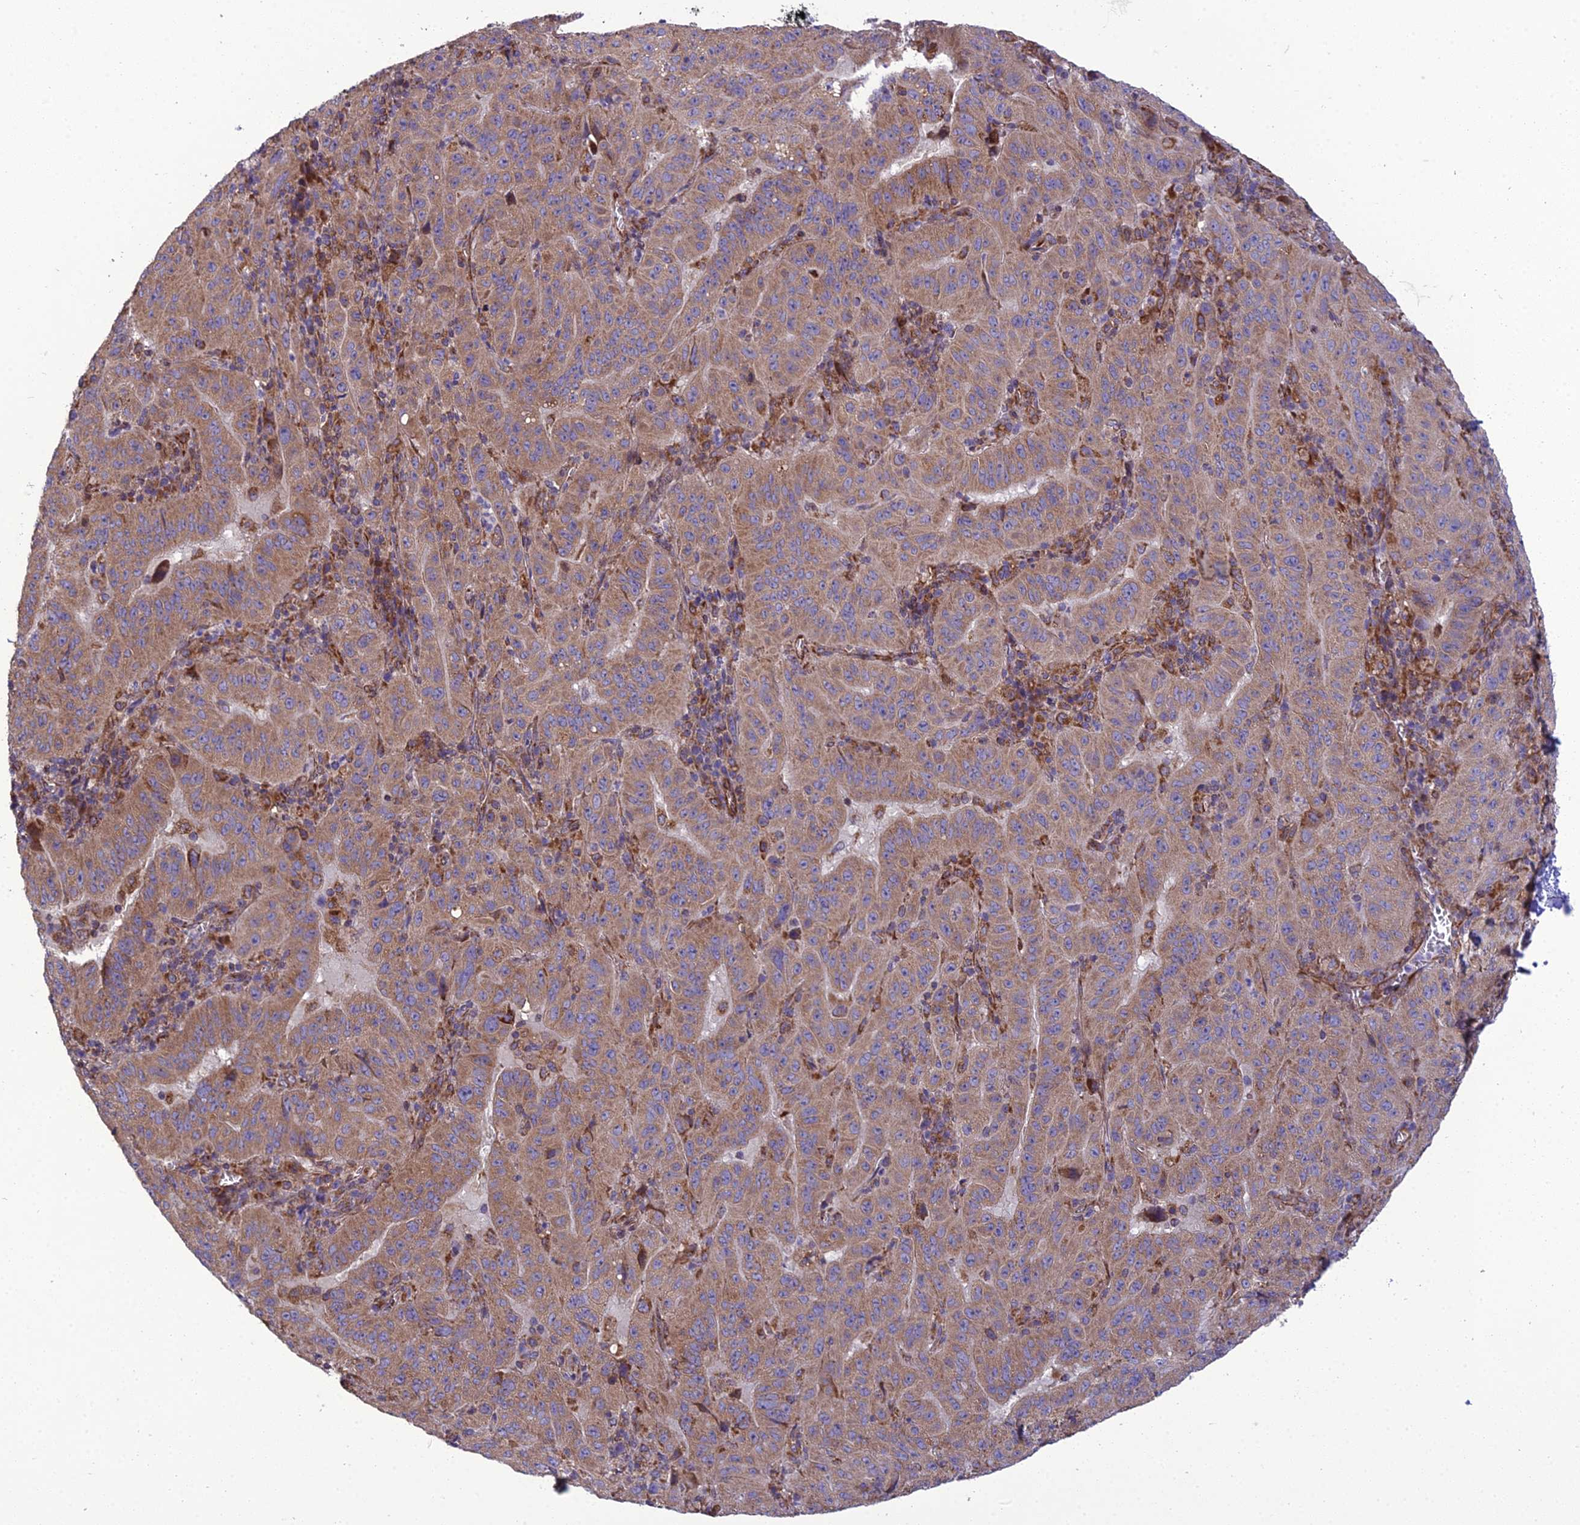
{"staining": {"intensity": "moderate", "quantity": ">75%", "location": "cytoplasmic/membranous"}, "tissue": "pancreatic cancer", "cell_type": "Tumor cells", "image_type": "cancer", "snomed": [{"axis": "morphology", "description": "Adenocarcinoma, NOS"}, {"axis": "topography", "description": "Pancreas"}], "caption": "Protein expression analysis of pancreatic cancer (adenocarcinoma) shows moderate cytoplasmic/membranous expression in about >75% of tumor cells.", "gene": "GIMAP1", "patient": {"sex": "male", "age": 63}}